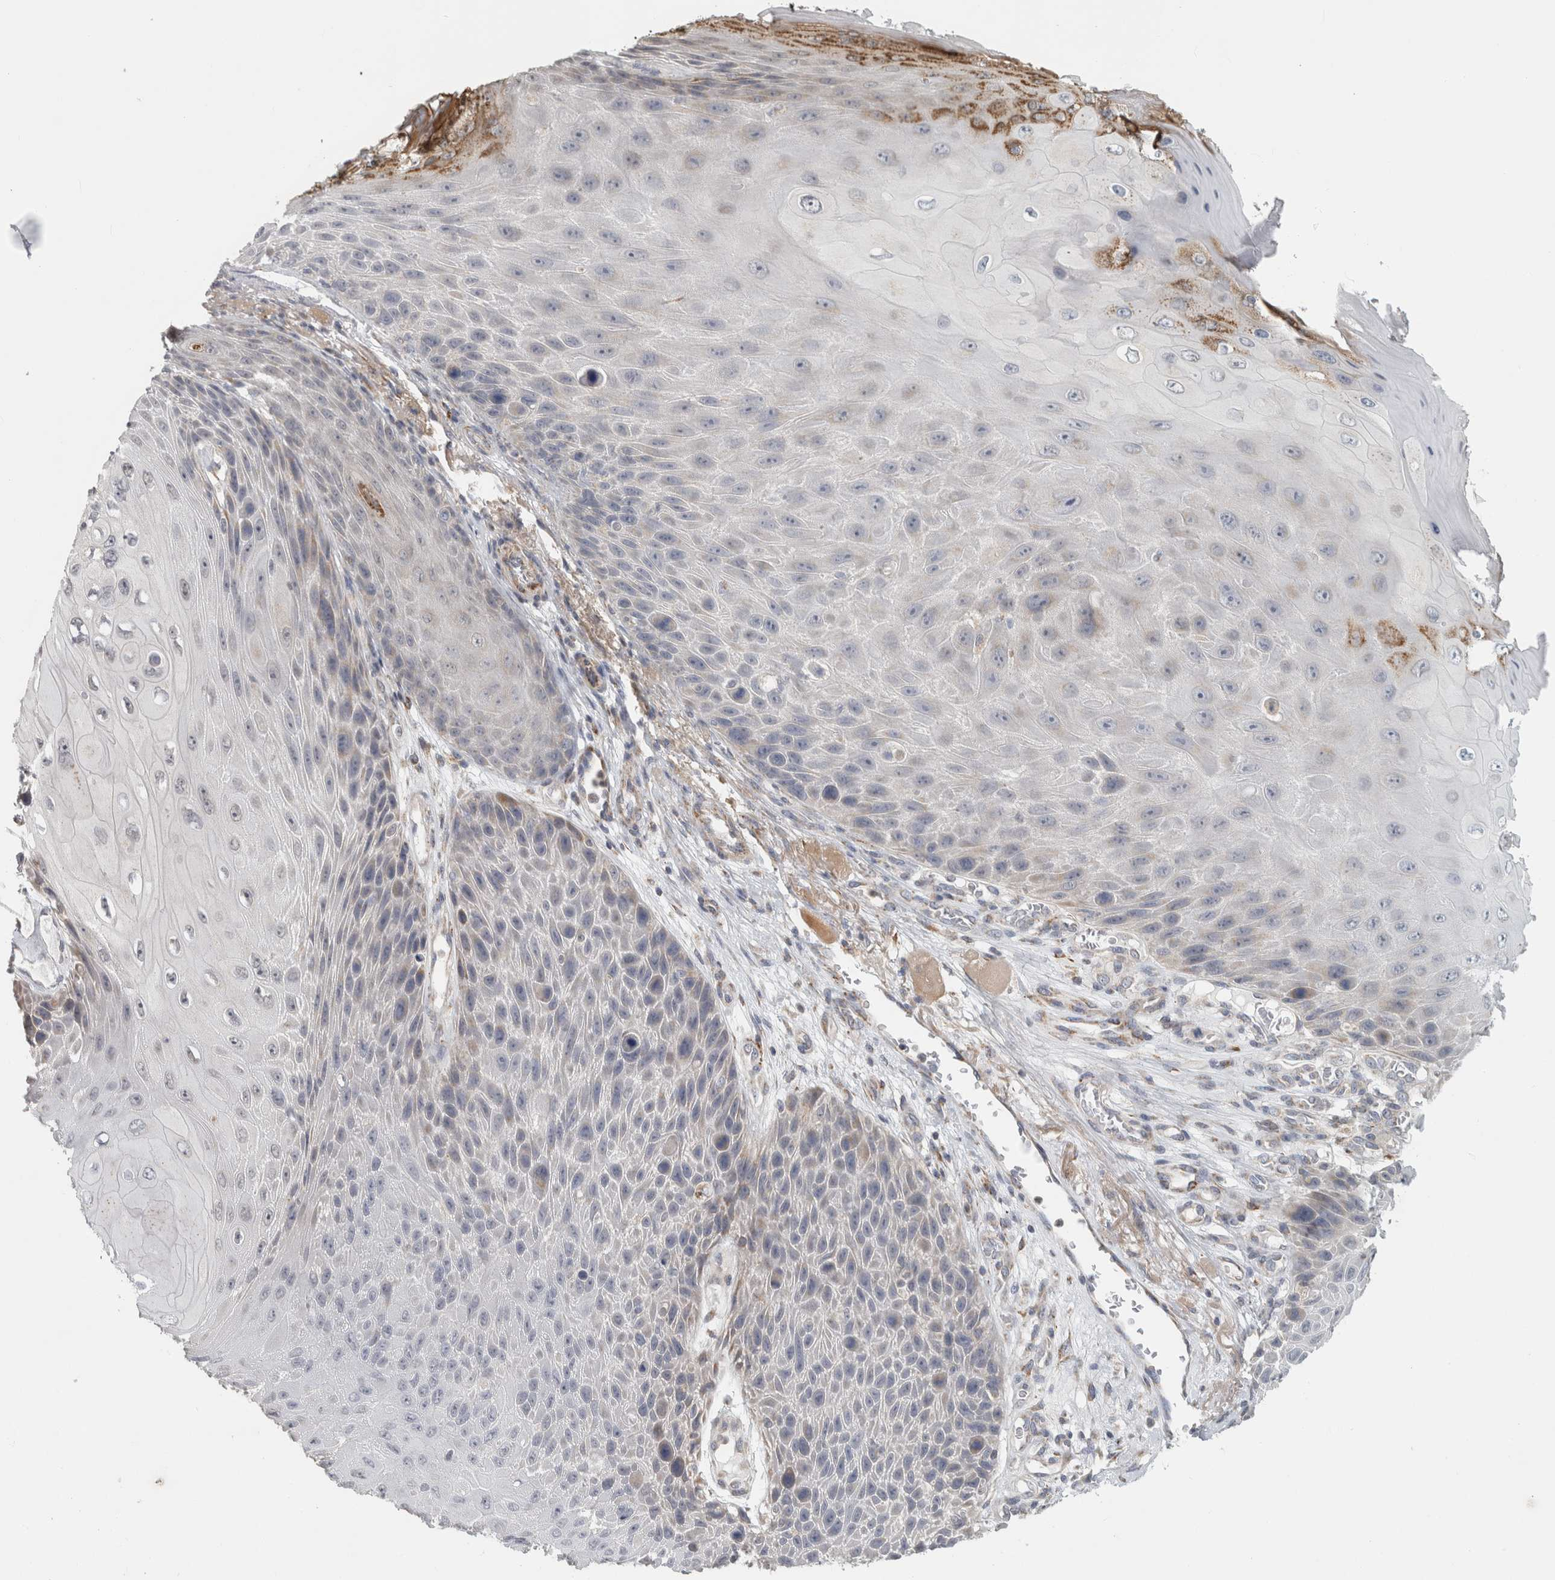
{"staining": {"intensity": "negative", "quantity": "none", "location": "none"}, "tissue": "skin cancer", "cell_type": "Tumor cells", "image_type": "cancer", "snomed": [{"axis": "morphology", "description": "Squamous cell carcinoma, NOS"}, {"axis": "topography", "description": "Skin"}], "caption": "Immunohistochemistry image of neoplastic tissue: skin cancer (squamous cell carcinoma) stained with DAB (3,3'-diaminobenzidine) shows no significant protein expression in tumor cells.", "gene": "RAB18", "patient": {"sex": "female", "age": 88}}